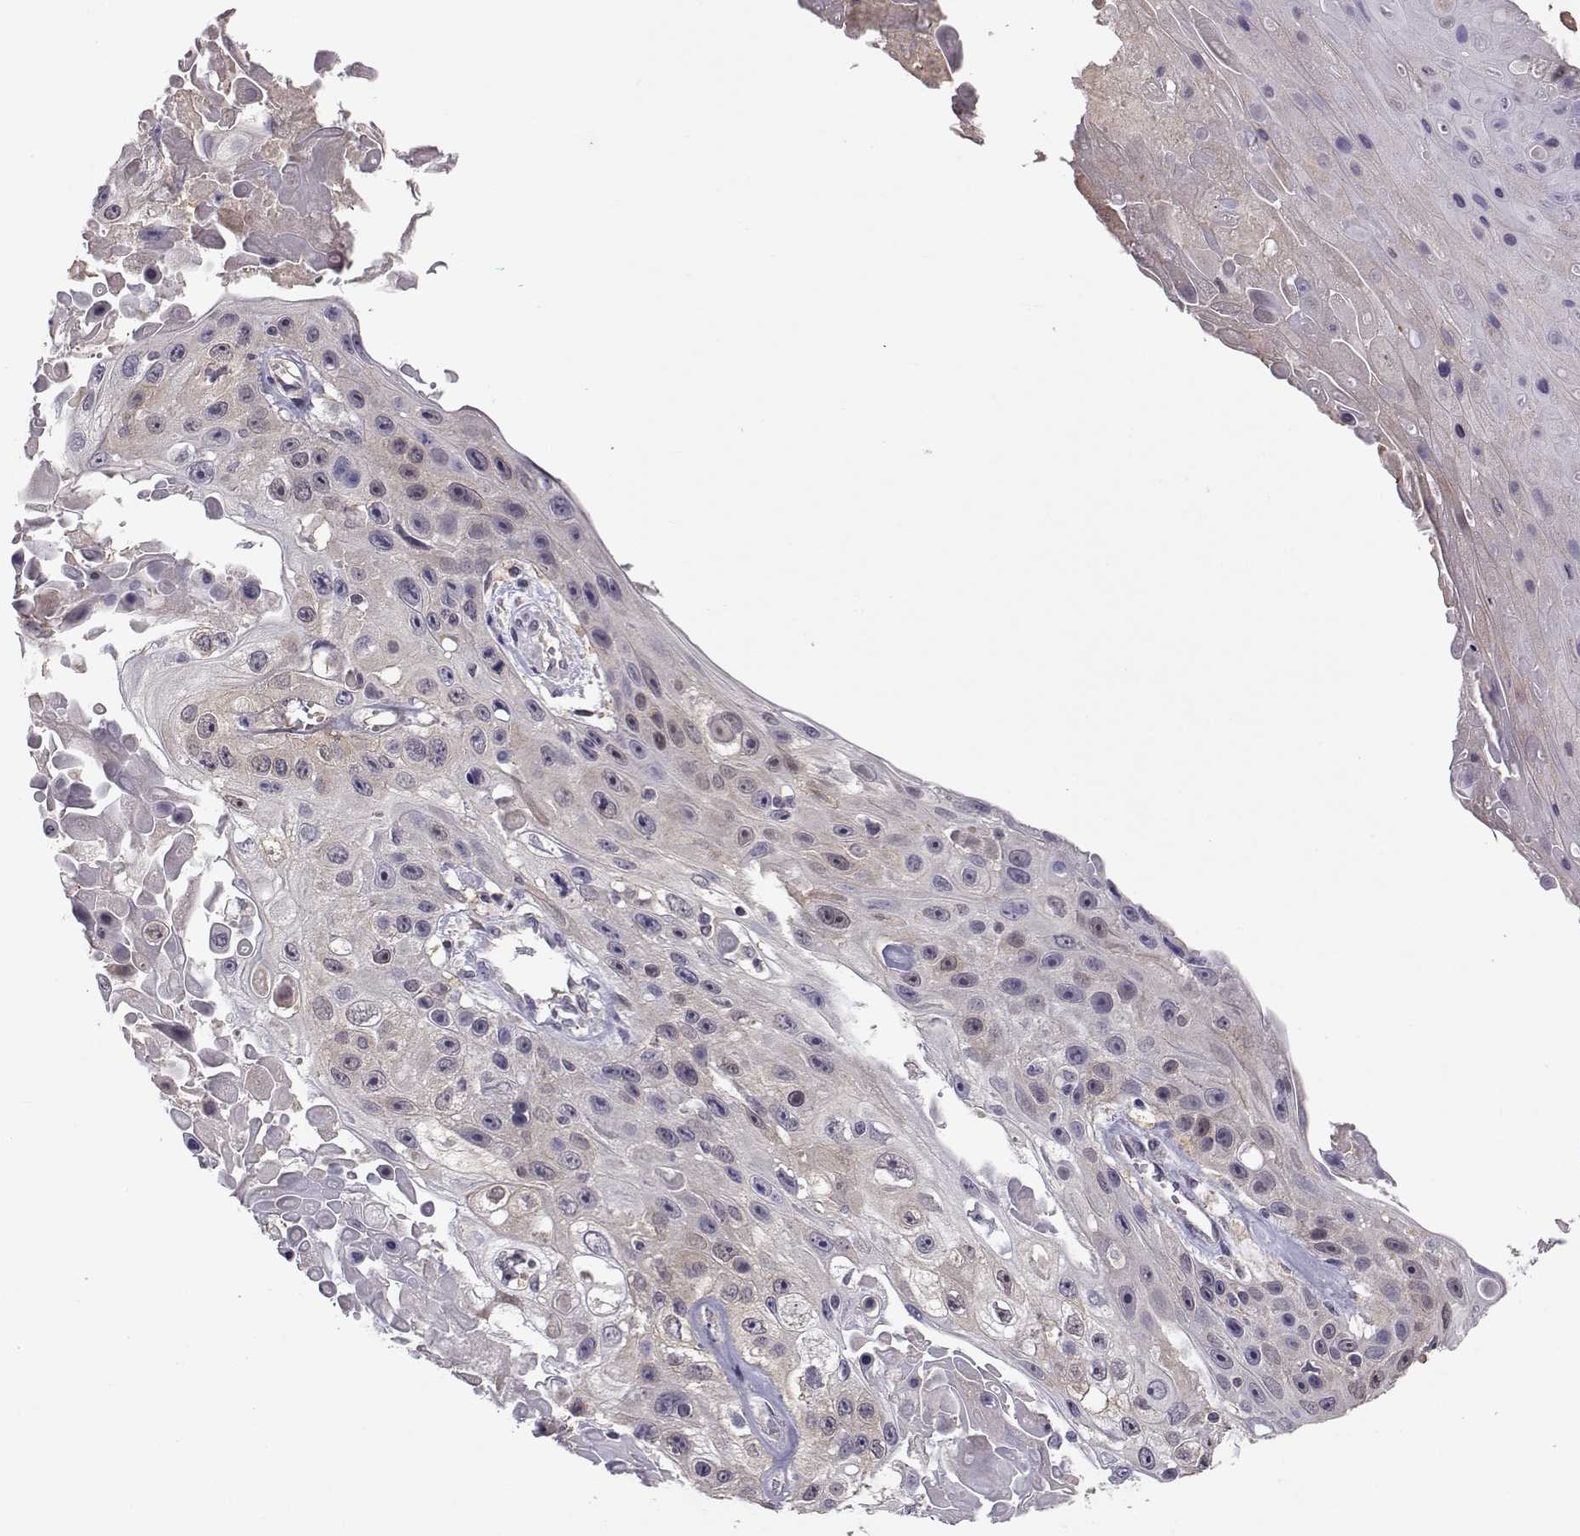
{"staining": {"intensity": "negative", "quantity": "none", "location": "none"}, "tissue": "skin cancer", "cell_type": "Tumor cells", "image_type": "cancer", "snomed": [{"axis": "morphology", "description": "Squamous cell carcinoma, NOS"}, {"axis": "topography", "description": "Skin"}], "caption": "Tumor cells show no significant protein expression in squamous cell carcinoma (skin).", "gene": "NCAM2", "patient": {"sex": "male", "age": 82}}